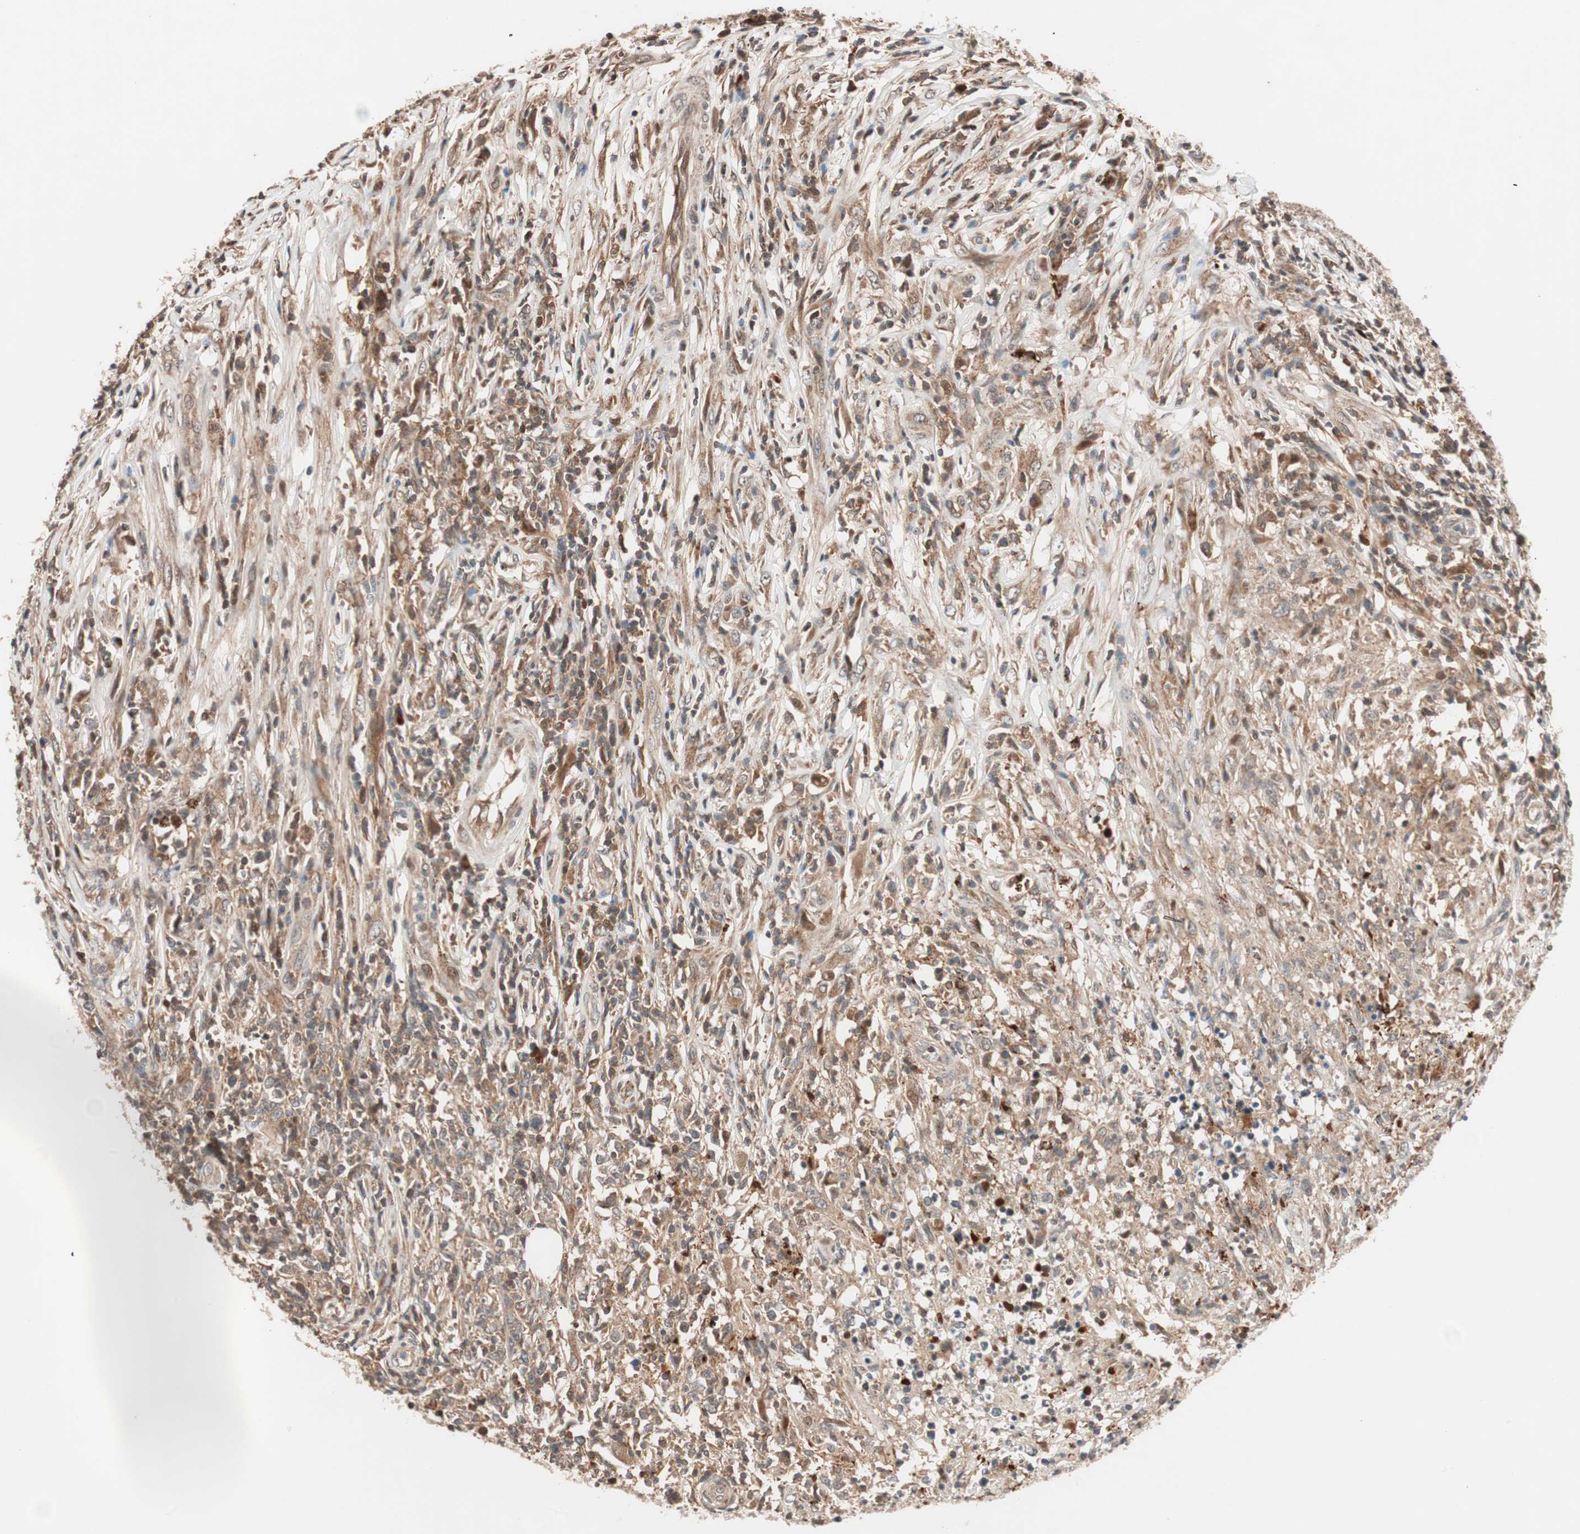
{"staining": {"intensity": "moderate", "quantity": ">75%", "location": "cytoplasmic/membranous"}, "tissue": "lymphoma", "cell_type": "Tumor cells", "image_type": "cancer", "snomed": [{"axis": "morphology", "description": "Malignant lymphoma, non-Hodgkin's type, High grade"}, {"axis": "topography", "description": "Lymph node"}], "caption": "Lymphoma stained with DAB (3,3'-diaminobenzidine) immunohistochemistry reveals medium levels of moderate cytoplasmic/membranous positivity in approximately >75% of tumor cells. The protein is stained brown, and the nuclei are stained in blue (DAB (3,3'-diaminobenzidine) IHC with brightfield microscopy, high magnification).", "gene": "NF2", "patient": {"sex": "female", "age": 84}}